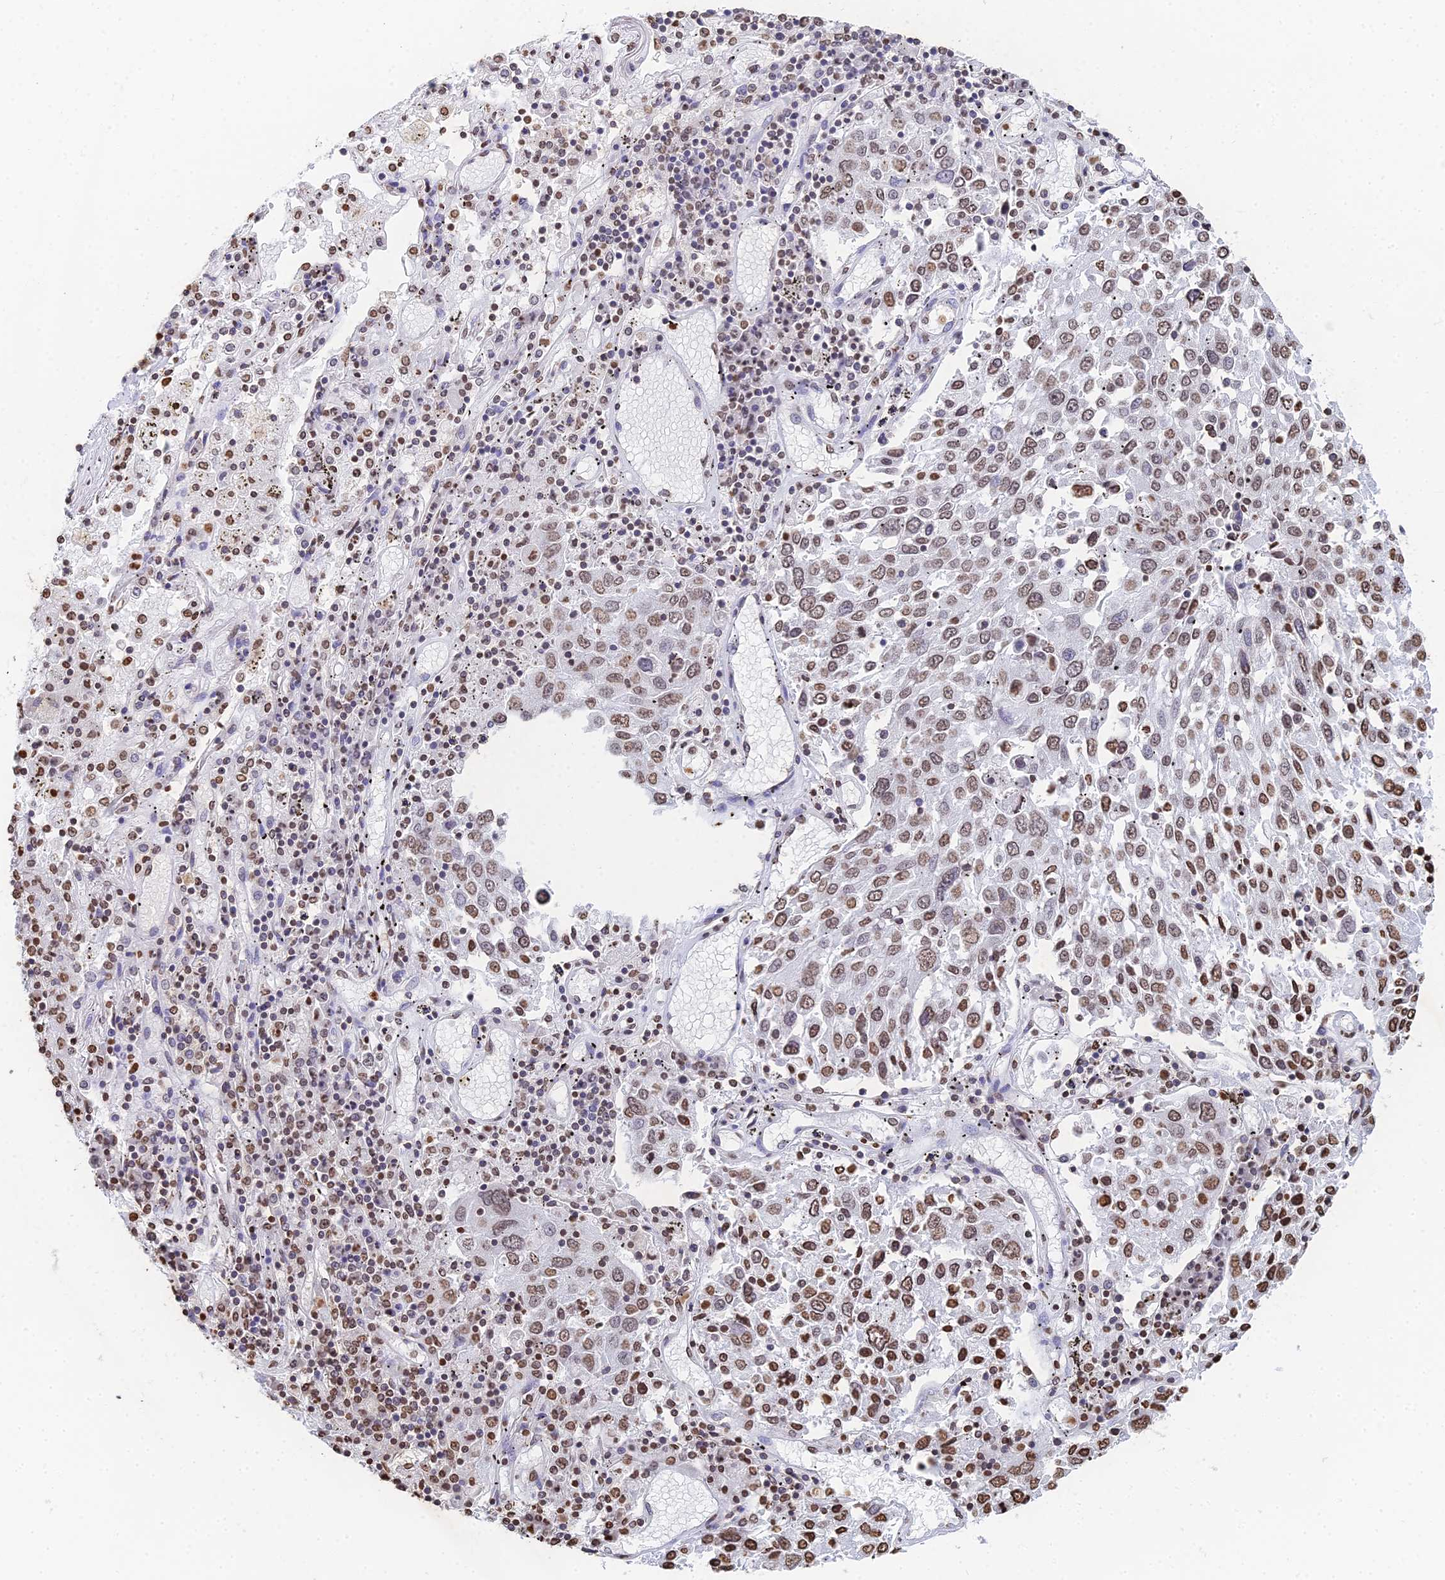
{"staining": {"intensity": "moderate", "quantity": ">75%", "location": "nuclear"}, "tissue": "lung cancer", "cell_type": "Tumor cells", "image_type": "cancer", "snomed": [{"axis": "morphology", "description": "Squamous cell carcinoma, NOS"}, {"axis": "topography", "description": "Lung"}], "caption": "A brown stain labels moderate nuclear positivity of a protein in human lung squamous cell carcinoma tumor cells. The staining was performed using DAB to visualize the protein expression in brown, while the nuclei were stained in blue with hematoxylin (Magnification: 20x).", "gene": "GBP3", "patient": {"sex": "male", "age": 65}}